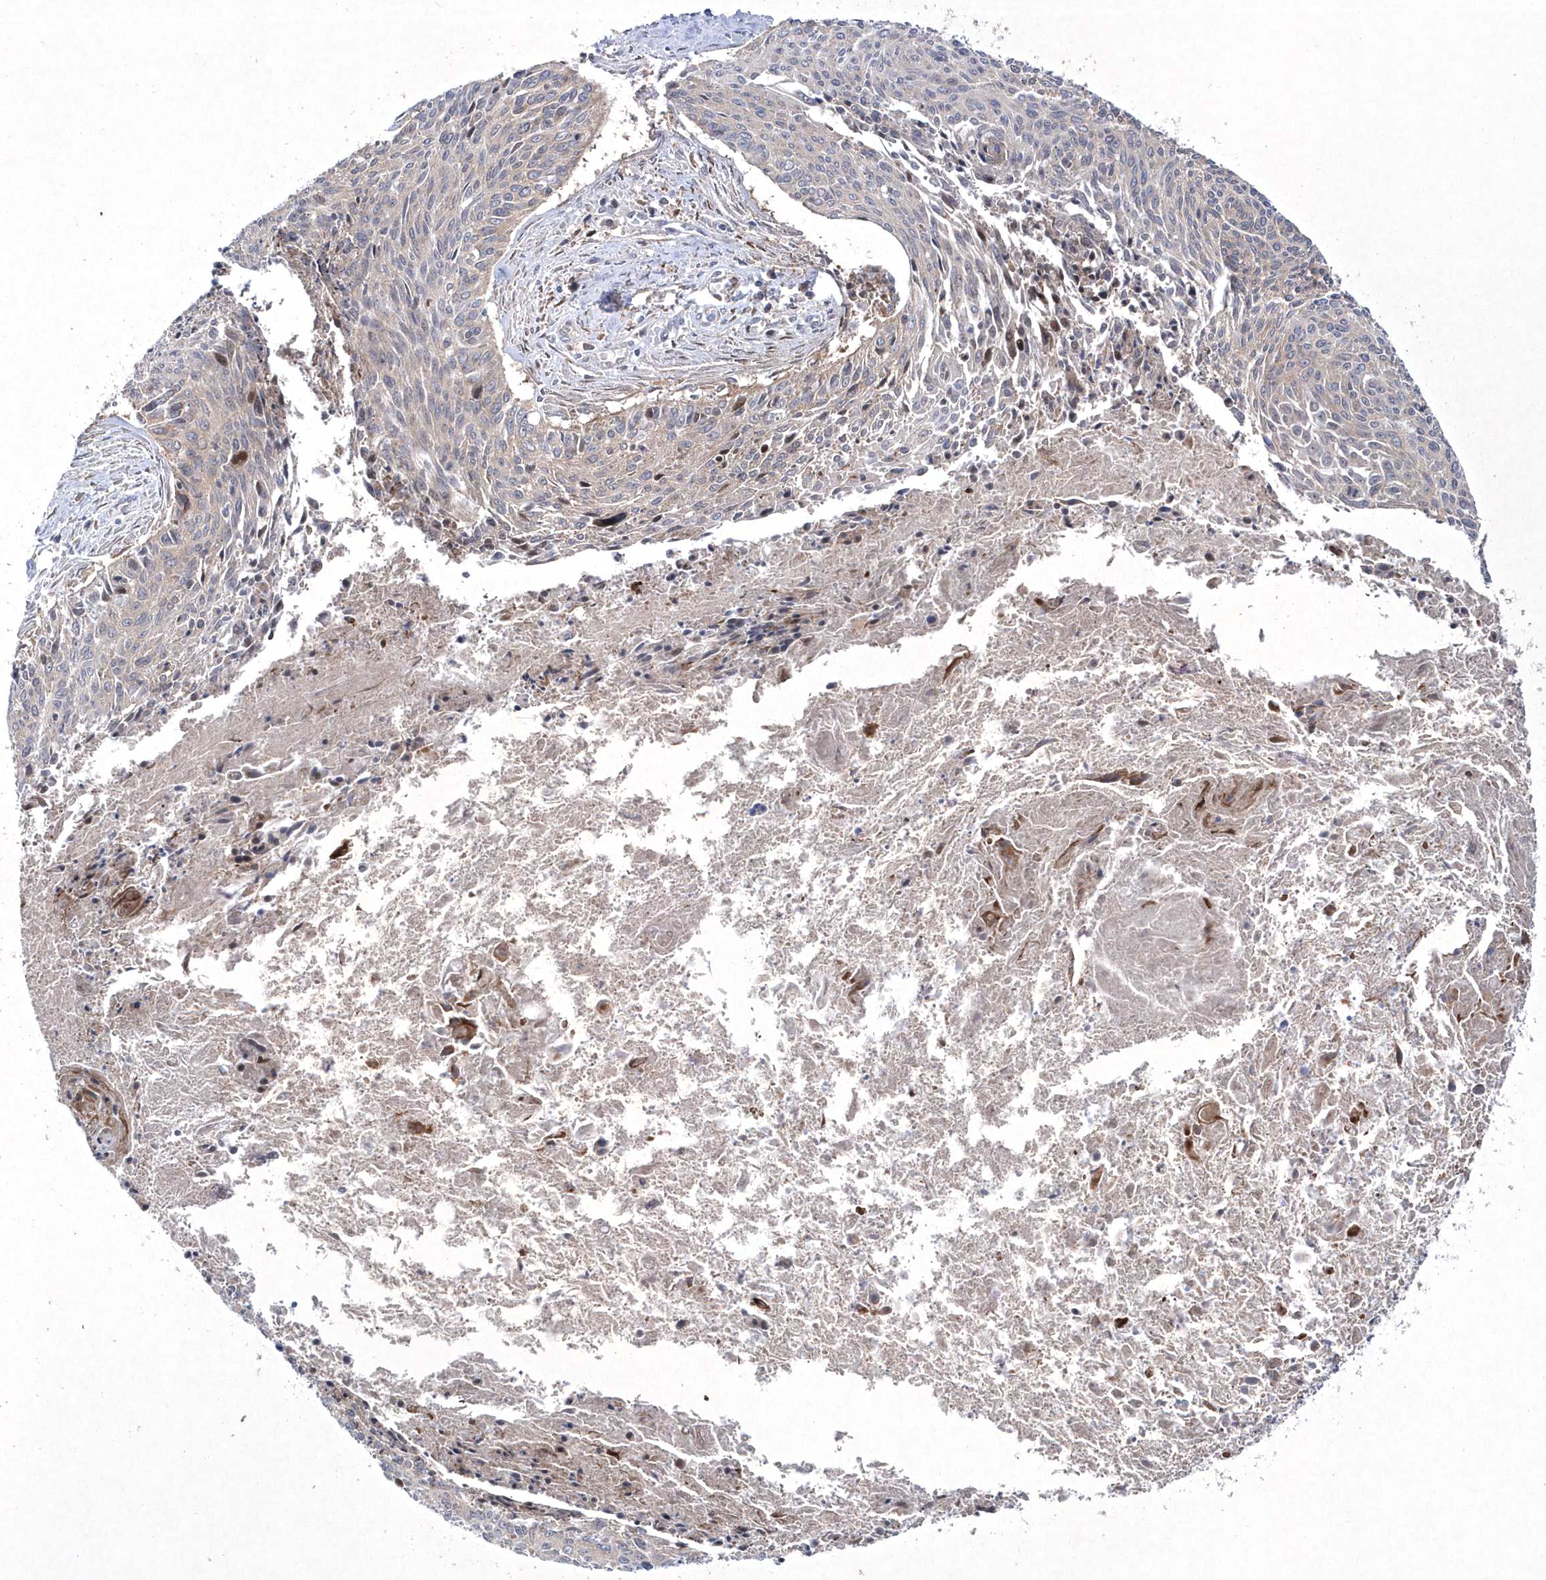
{"staining": {"intensity": "negative", "quantity": "none", "location": "none"}, "tissue": "cervical cancer", "cell_type": "Tumor cells", "image_type": "cancer", "snomed": [{"axis": "morphology", "description": "Squamous cell carcinoma, NOS"}, {"axis": "topography", "description": "Cervix"}], "caption": "Human cervical cancer stained for a protein using immunohistochemistry (IHC) exhibits no staining in tumor cells.", "gene": "DSPP", "patient": {"sex": "female", "age": 55}}